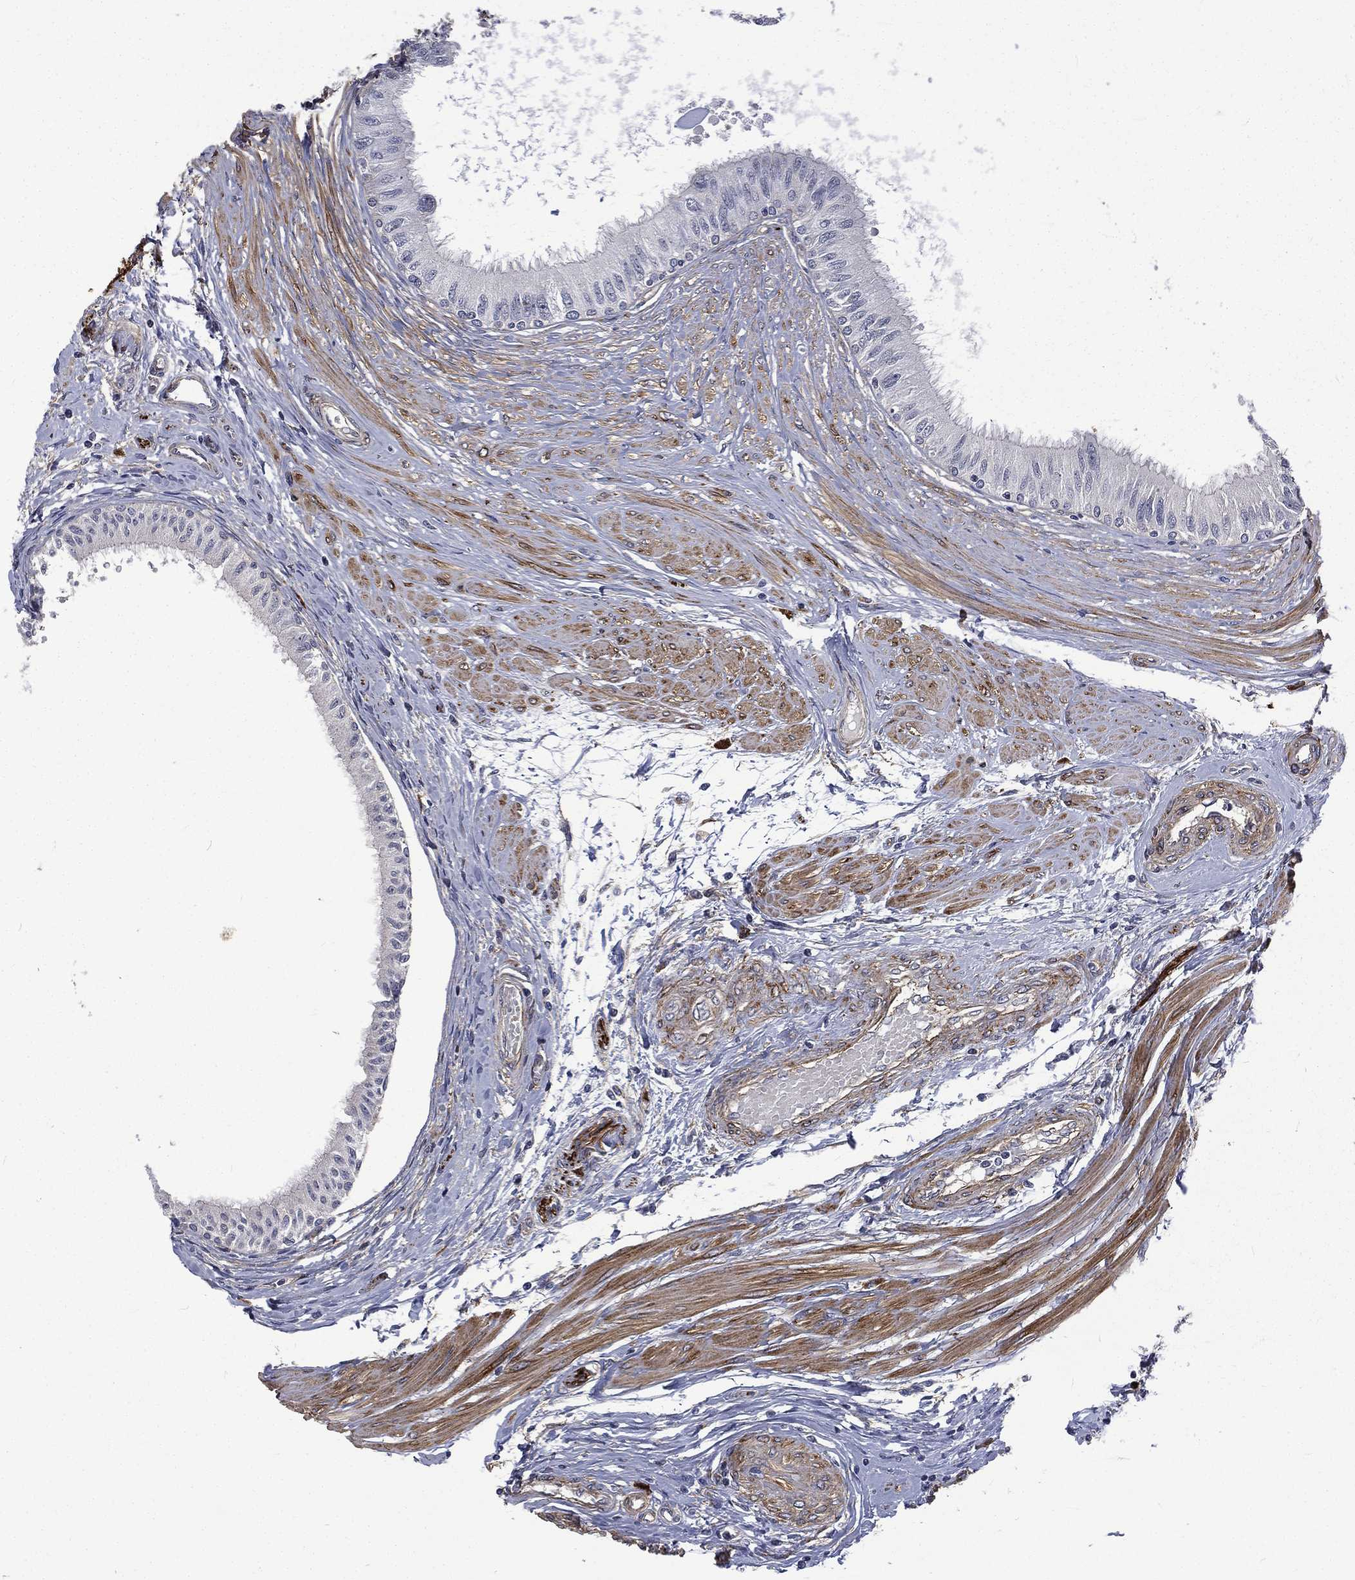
{"staining": {"intensity": "moderate", "quantity": "<25%", "location": "cytoplasmic/membranous"}, "tissue": "epididymis", "cell_type": "Glandular cells", "image_type": "normal", "snomed": [{"axis": "morphology", "description": "Normal tissue, NOS"}, {"axis": "morphology", "description": "Seminoma, NOS"}, {"axis": "topography", "description": "Testis"}, {"axis": "topography", "description": "Epididymis"}], "caption": "Human epididymis stained with a brown dye displays moderate cytoplasmic/membranous positive staining in about <25% of glandular cells.", "gene": "PPFIBP1", "patient": {"sex": "male", "age": 61}}